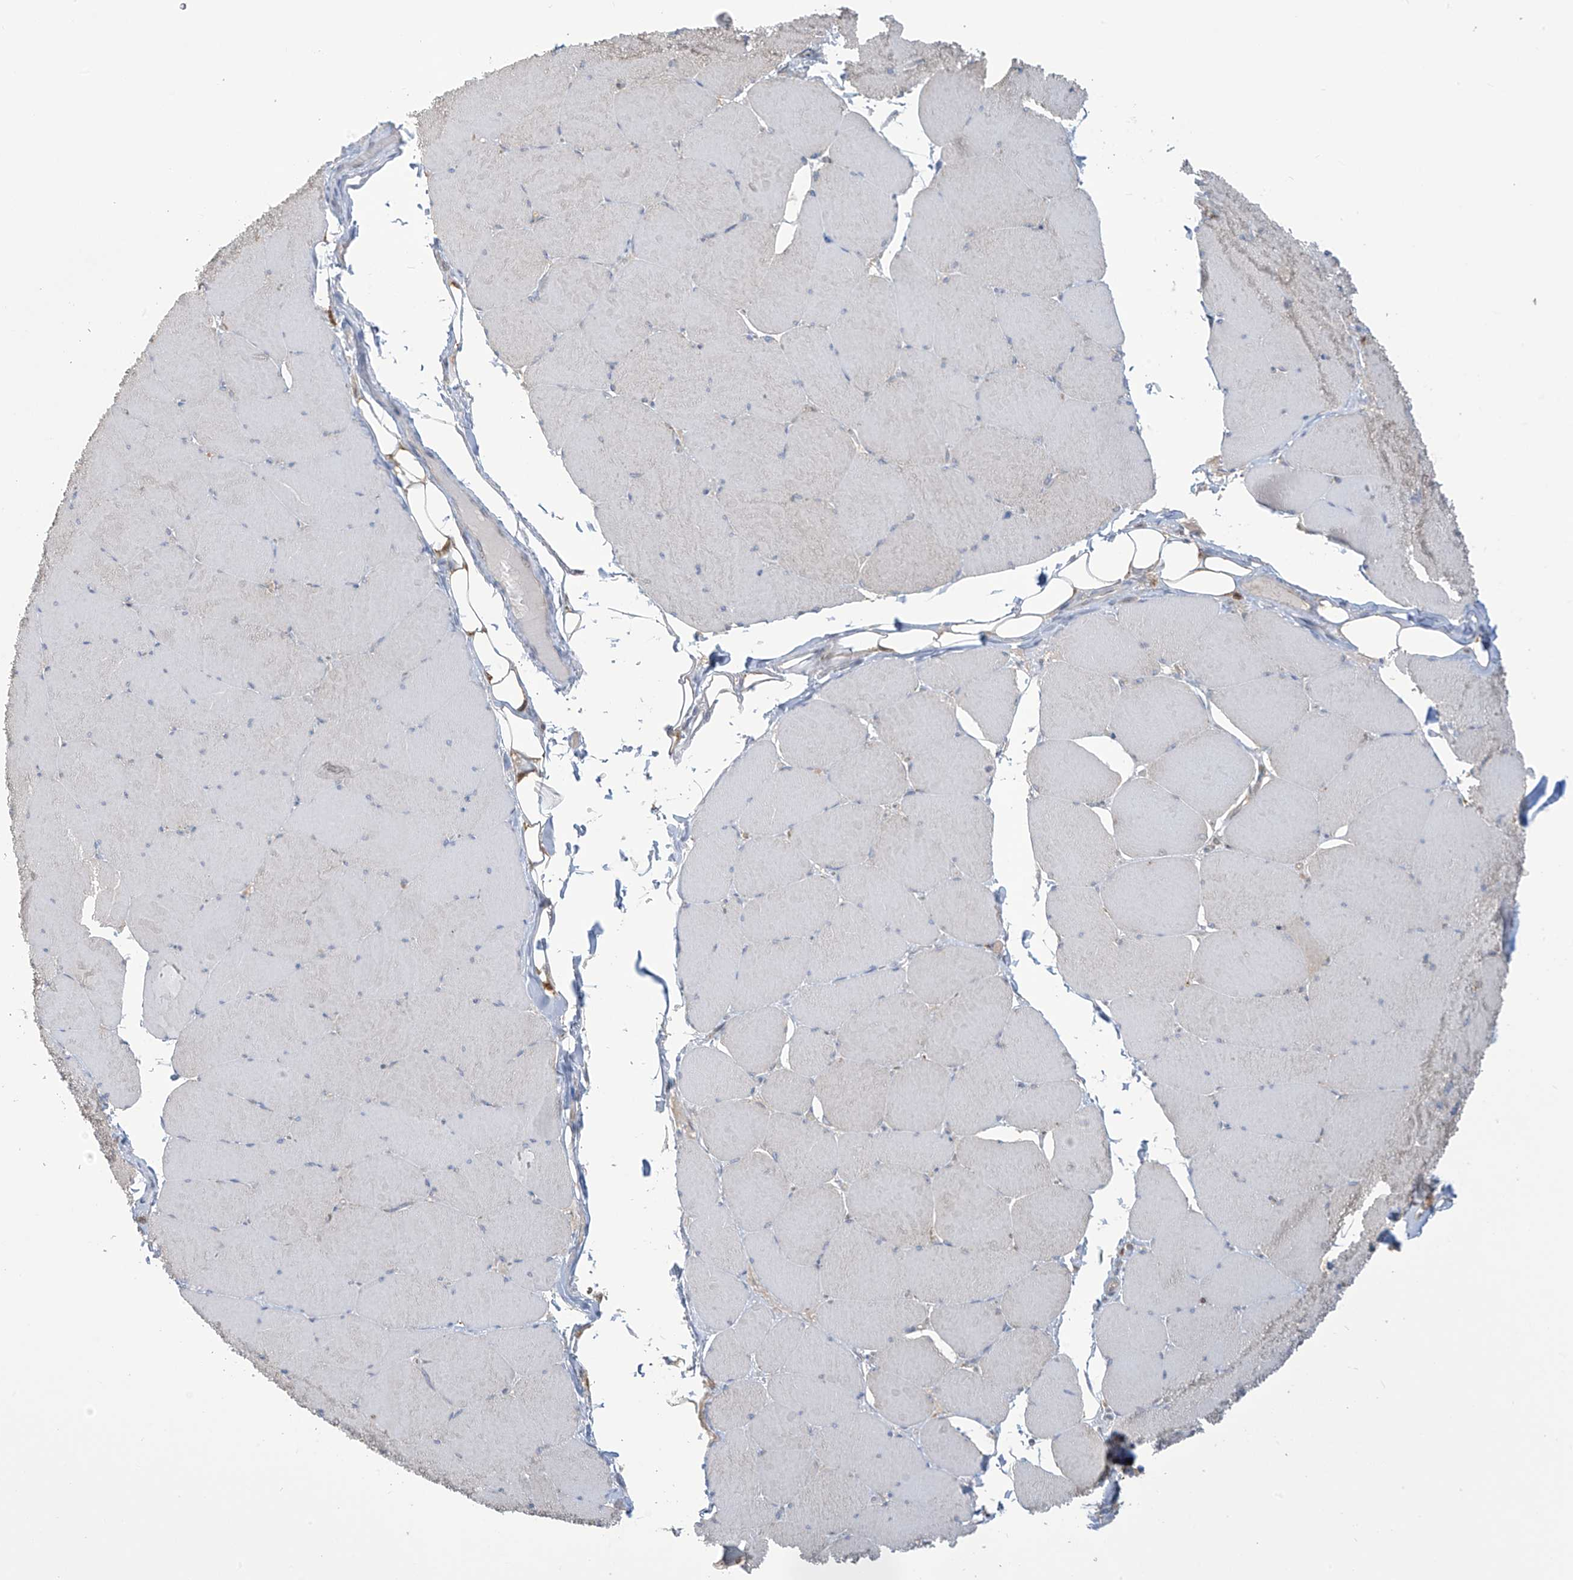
{"staining": {"intensity": "weak", "quantity": "<25%", "location": "cytoplasmic/membranous"}, "tissue": "skeletal muscle", "cell_type": "Myocytes", "image_type": "normal", "snomed": [{"axis": "morphology", "description": "Normal tissue, NOS"}, {"axis": "topography", "description": "Skeletal muscle"}, {"axis": "topography", "description": "Head-Neck"}], "caption": "Immunohistochemistry (IHC) image of normal human skeletal muscle stained for a protein (brown), which shows no staining in myocytes.", "gene": "IDH1", "patient": {"sex": "male", "age": 66}}